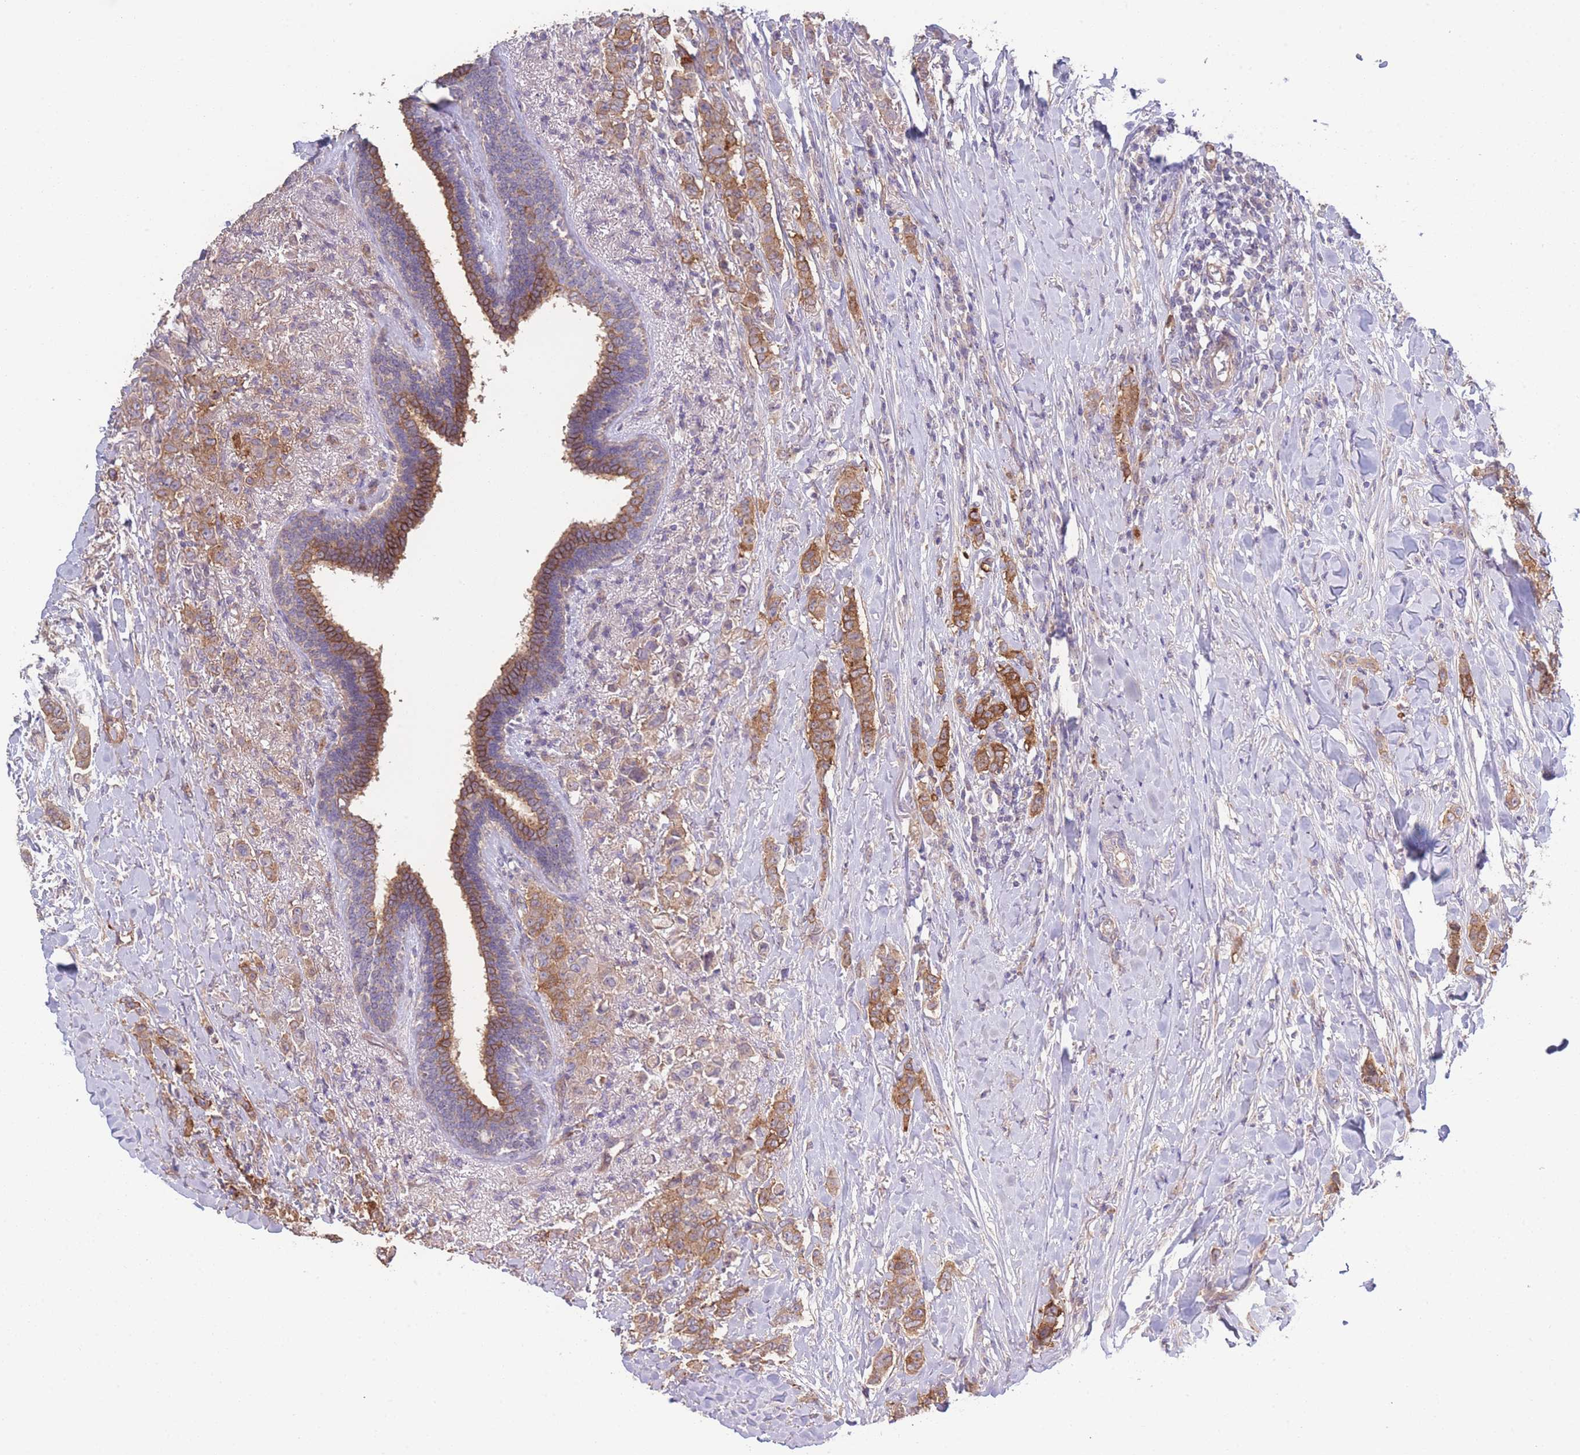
{"staining": {"intensity": "moderate", "quantity": ">75%", "location": "cytoplasmic/membranous"}, "tissue": "breast cancer", "cell_type": "Tumor cells", "image_type": "cancer", "snomed": [{"axis": "morphology", "description": "Duct carcinoma"}, {"axis": "topography", "description": "Breast"}], "caption": "Protein expression analysis of human breast intraductal carcinoma reveals moderate cytoplasmic/membranous expression in about >75% of tumor cells.", "gene": "STEAP3", "patient": {"sex": "female", "age": 40}}